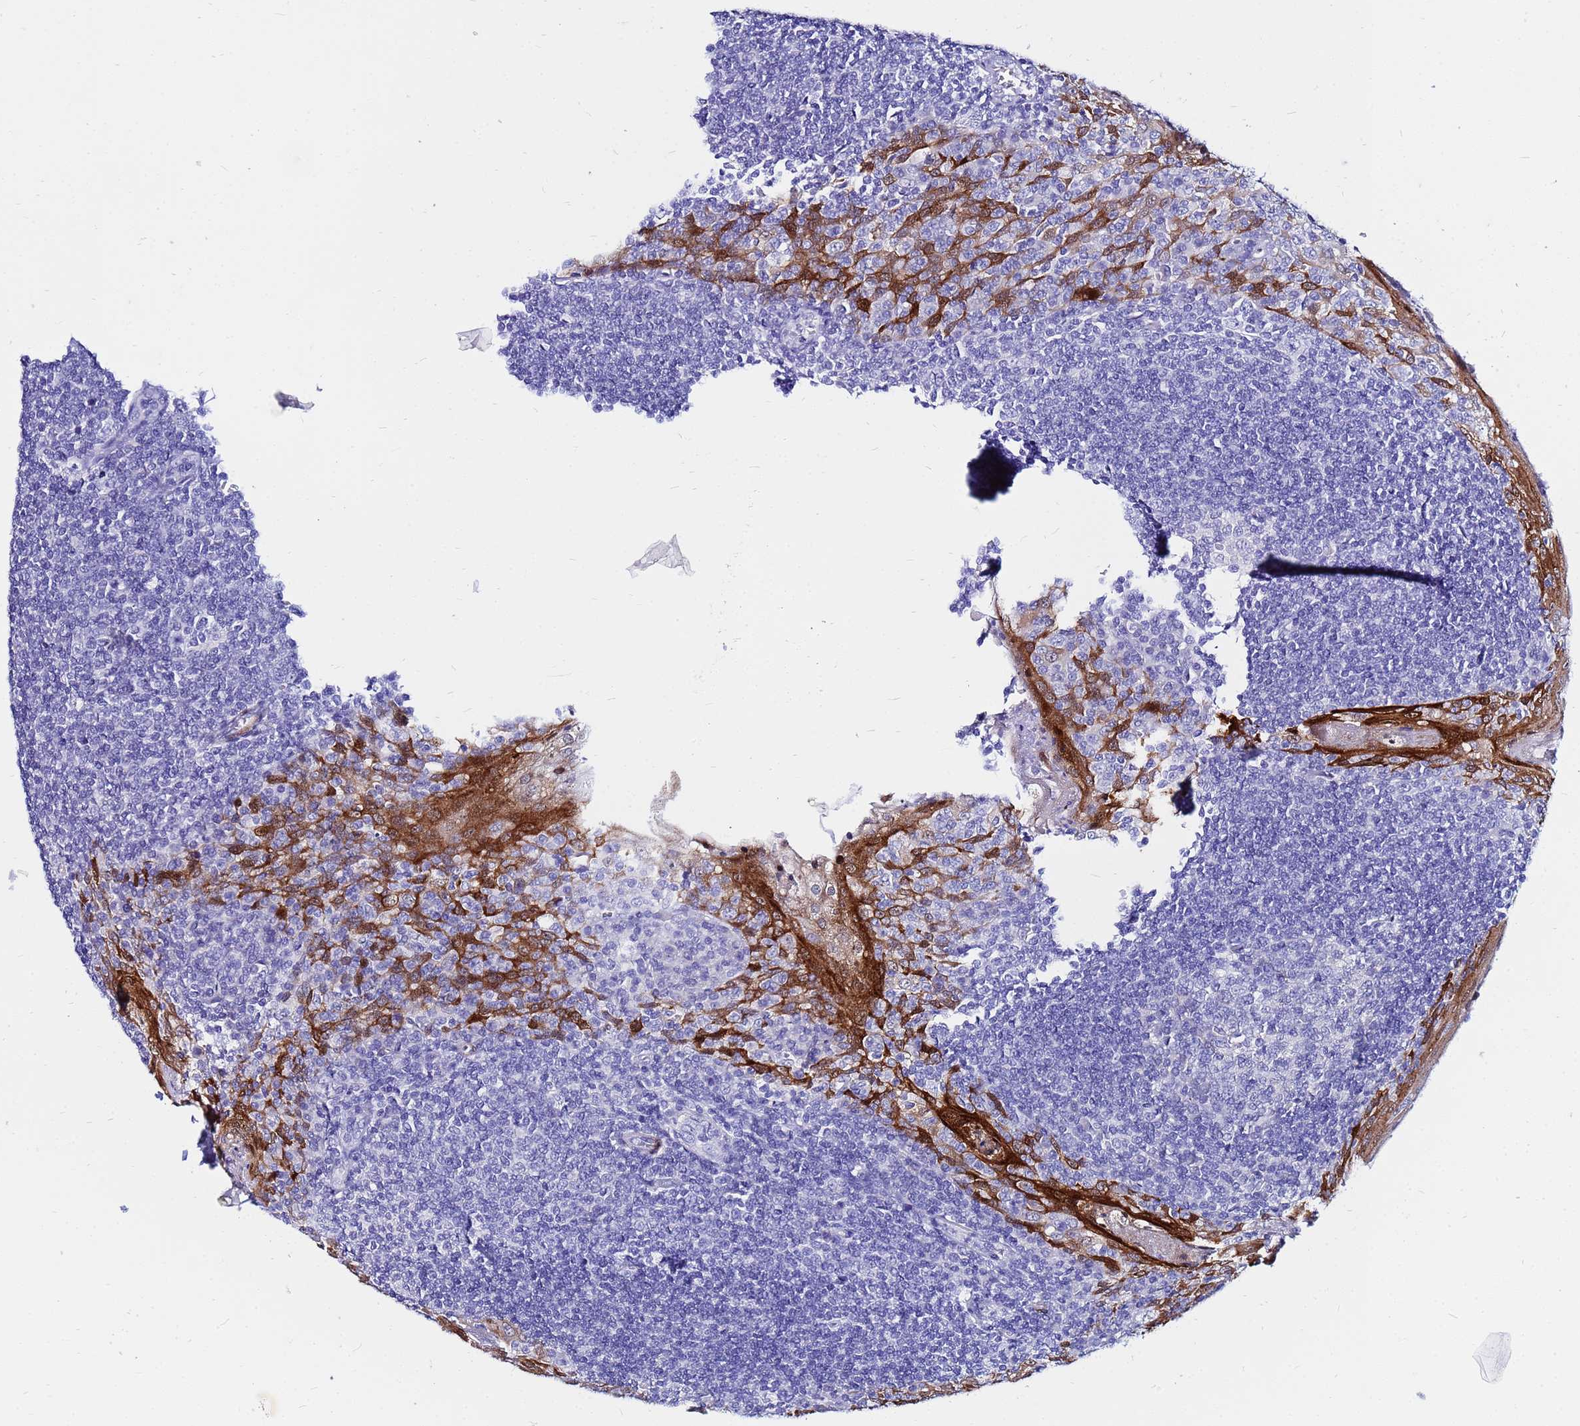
{"staining": {"intensity": "negative", "quantity": "none", "location": "none"}, "tissue": "tonsil", "cell_type": "Germinal center cells", "image_type": "normal", "snomed": [{"axis": "morphology", "description": "Normal tissue, NOS"}, {"axis": "topography", "description": "Tonsil"}], "caption": "This is a image of IHC staining of benign tonsil, which shows no staining in germinal center cells. The staining is performed using DAB brown chromogen with nuclei counter-stained in using hematoxylin.", "gene": "PPP1R14C", "patient": {"sex": "male", "age": 27}}